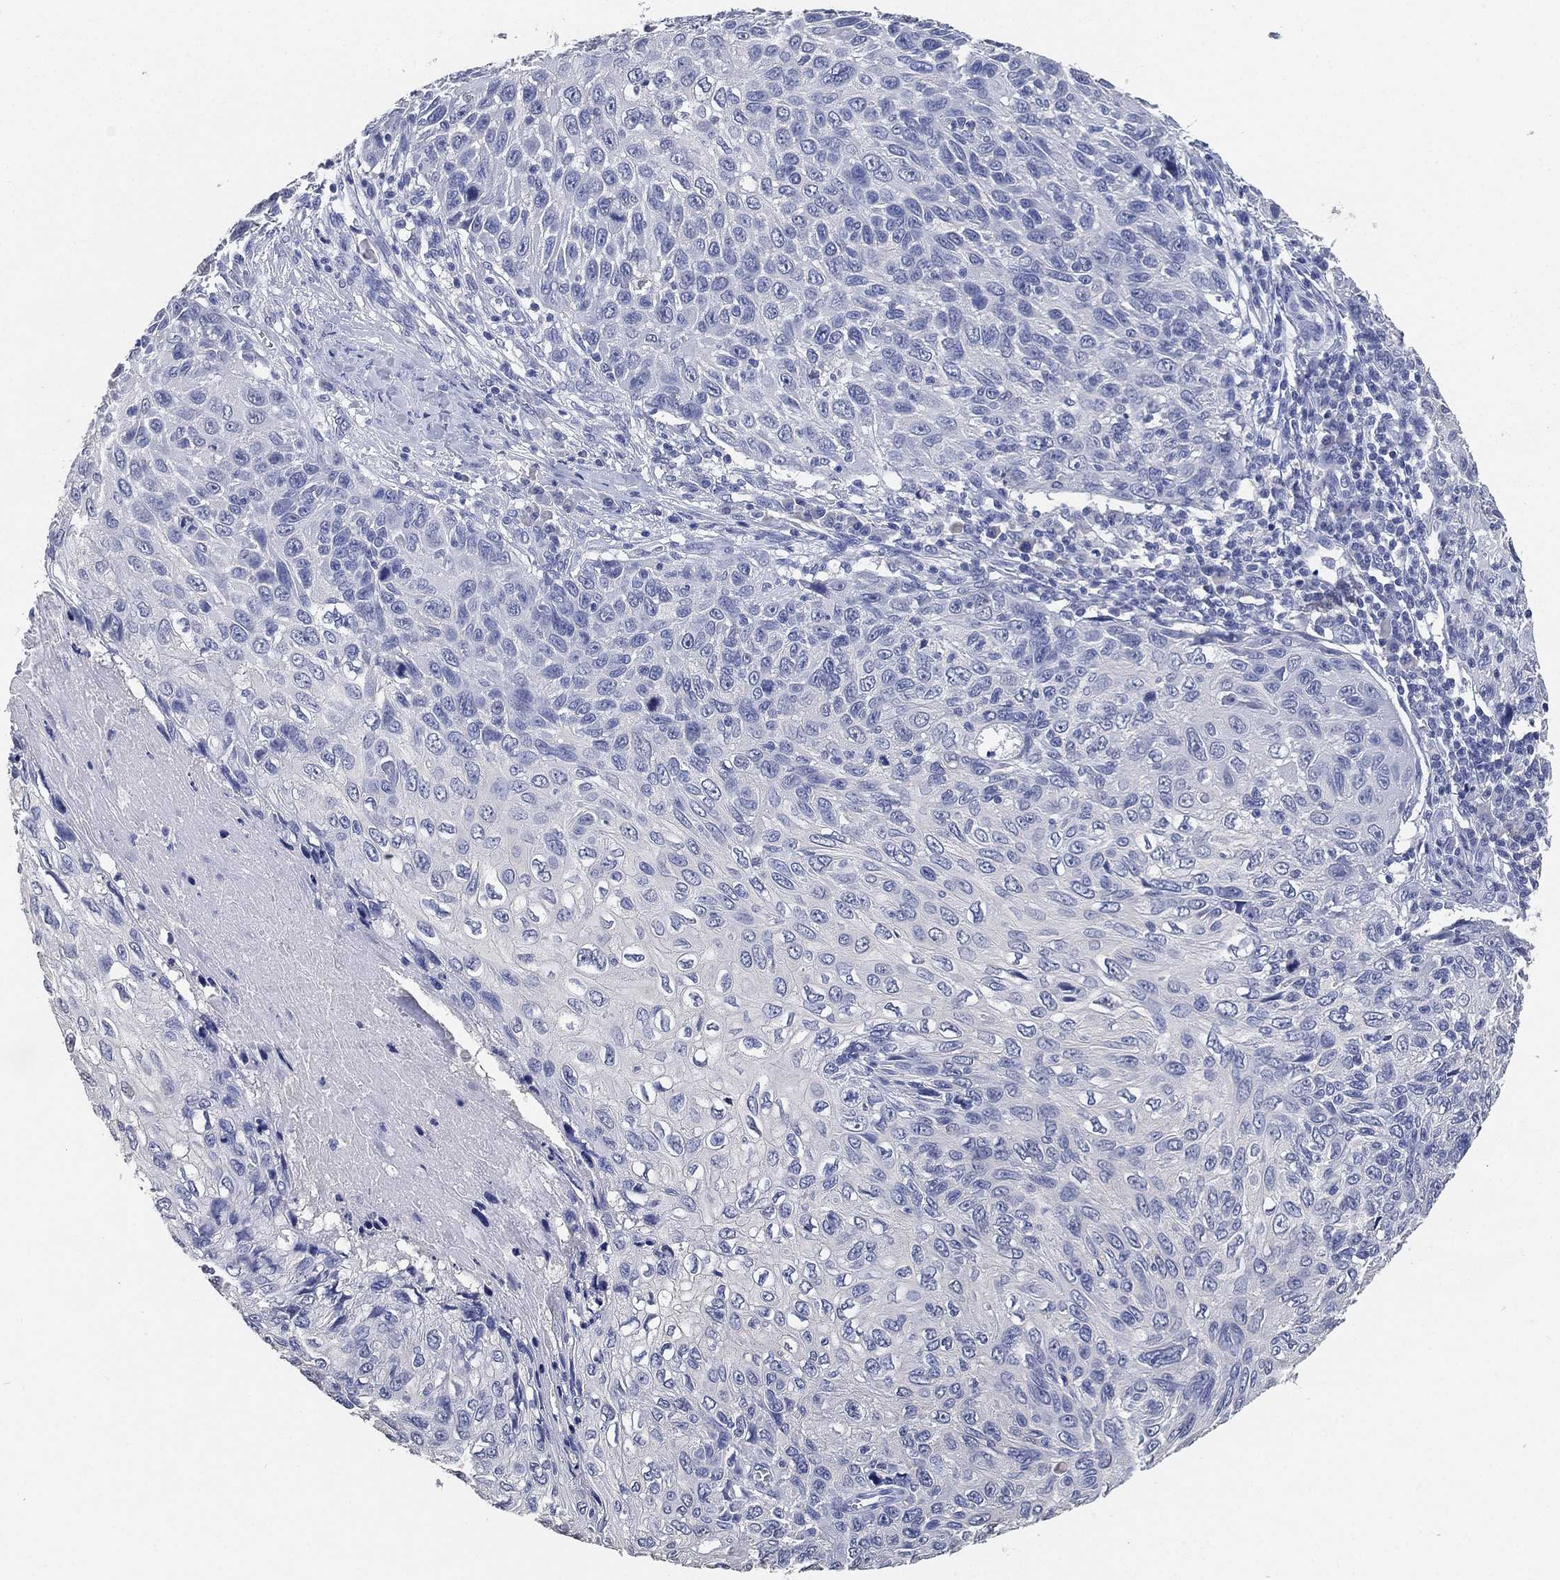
{"staining": {"intensity": "negative", "quantity": "none", "location": "none"}, "tissue": "skin cancer", "cell_type": "Tumor cells", "image_type": "cancer", "snomed": [{"axis": "morphology", "description": "Squamous cell carcinoma, NOS"}, {"axis": "topography", "description": "Skin"}], "caption": "An IHC photomicrograph of skin squamous cell carcinoma is shown. There is no staining in tumor cells of skin squamous cell carcinoma.", "gene": "IYD", "patient": {"sex": "male", "age": 92}}